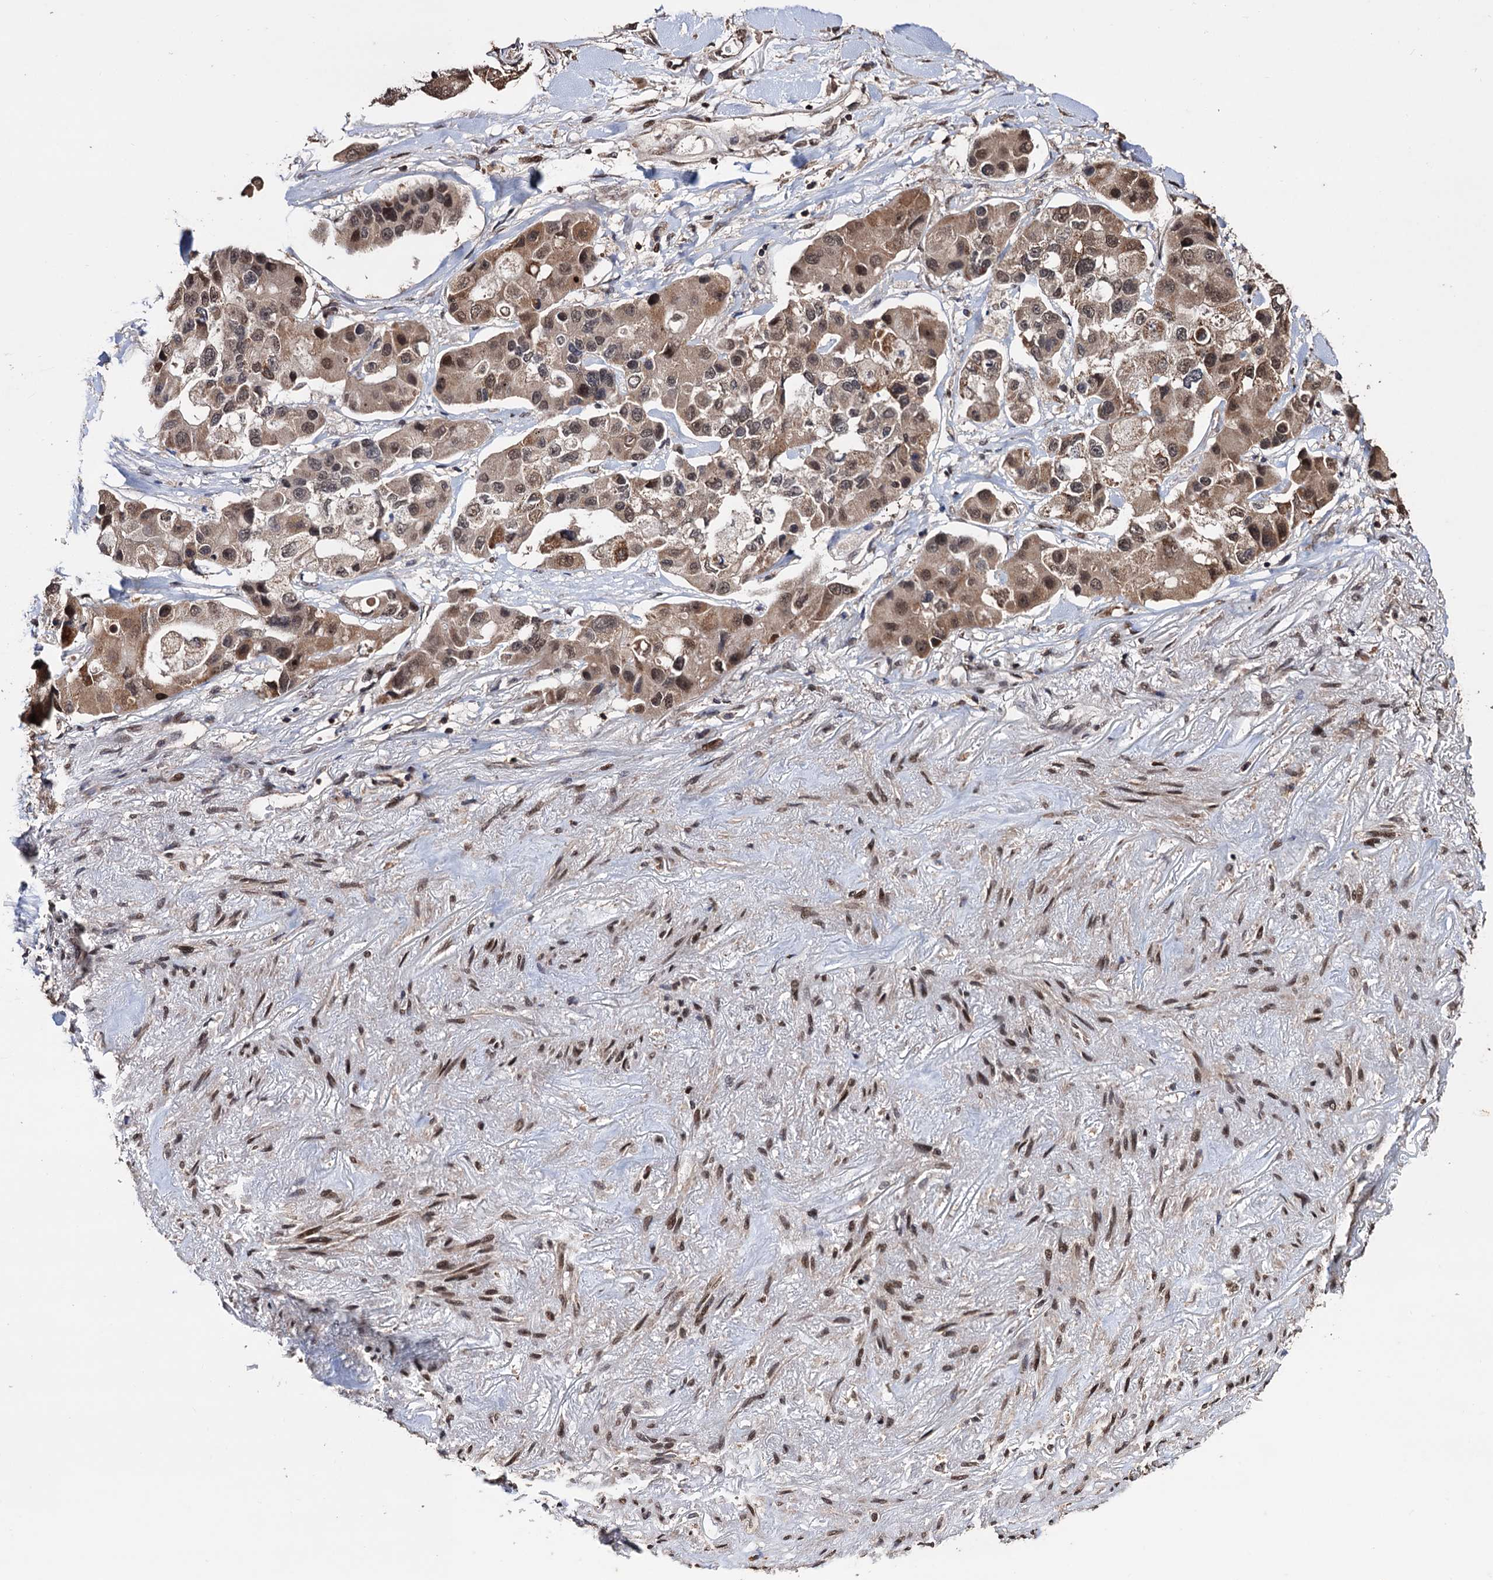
{"staining": {"intensity": "moderate", "quantity": ">75%", "location": "cytoplasmic/membranous,nuclear"}, "tissue": "lung cancer", "cell_type": "Tumor cells", "image_type": "cancer", "snomed": [{"axis": "morphology", "description": "Adenocarcinoma, NOS"}, {"axis": "topography", "description": "Lung"}], "caption": "Immunohistochemistry (IHC) (DAB) staining of human lung adenocarcinoma shows moderate cytoplasmic/membranous and nuclear protein positivity in approximately >75% of tumor cells.", "gene": "KLF5", "patient": {"sex": "female", "age": 54}}